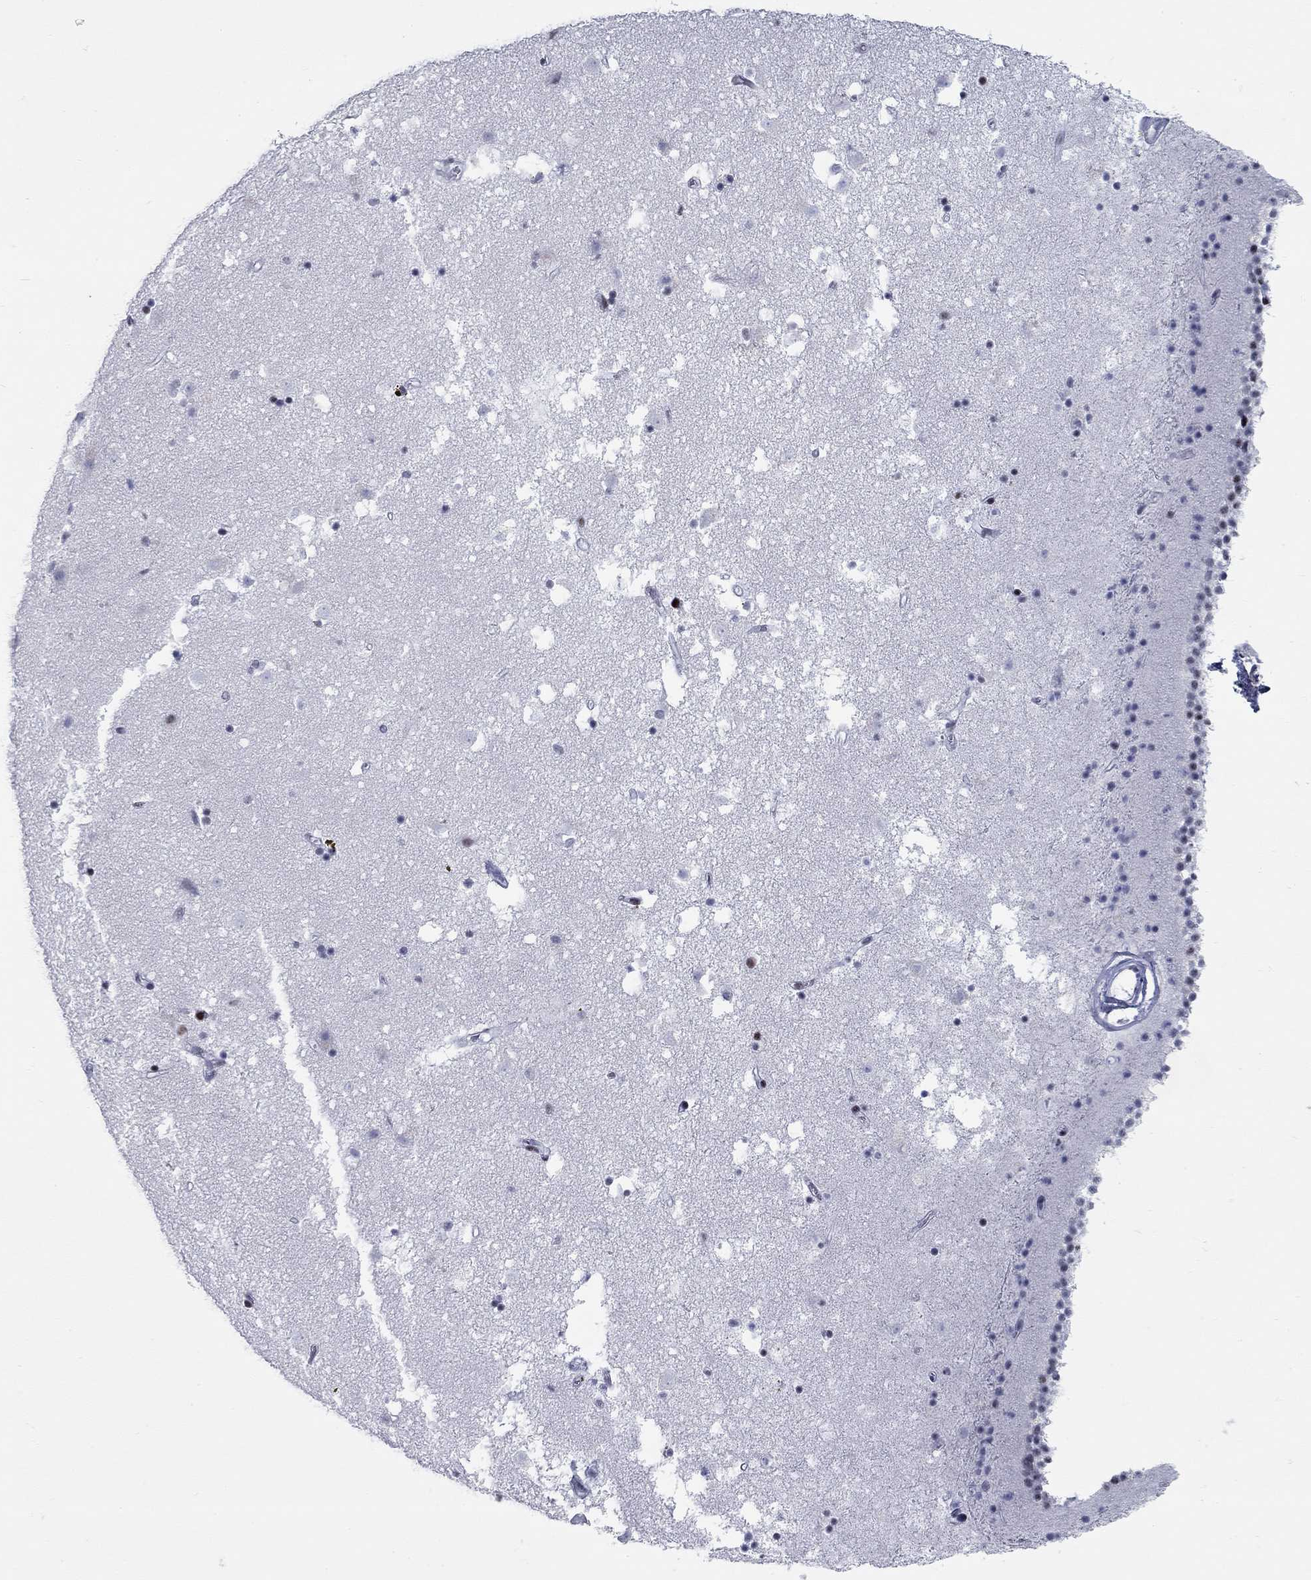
{"staining": {"intensity": "negative", "quantity": "none", "location": "none"}, "tissue": "caudate", "cell_type": "Glial cells", "image_type": "normal", "snomed": [{"axis": "morphology", "description": "Normal tissue, NOS"}, {"axis": "topography", "description": "Lateral ventricle wall"}], "caption": "Immunohistochemistry histopathology image of benign caudate: caudate stained with DAB reveals no significant protein staining in glial cells.", "gene": "ASF1B", "patient": {"sex": "female", "age": 71}}